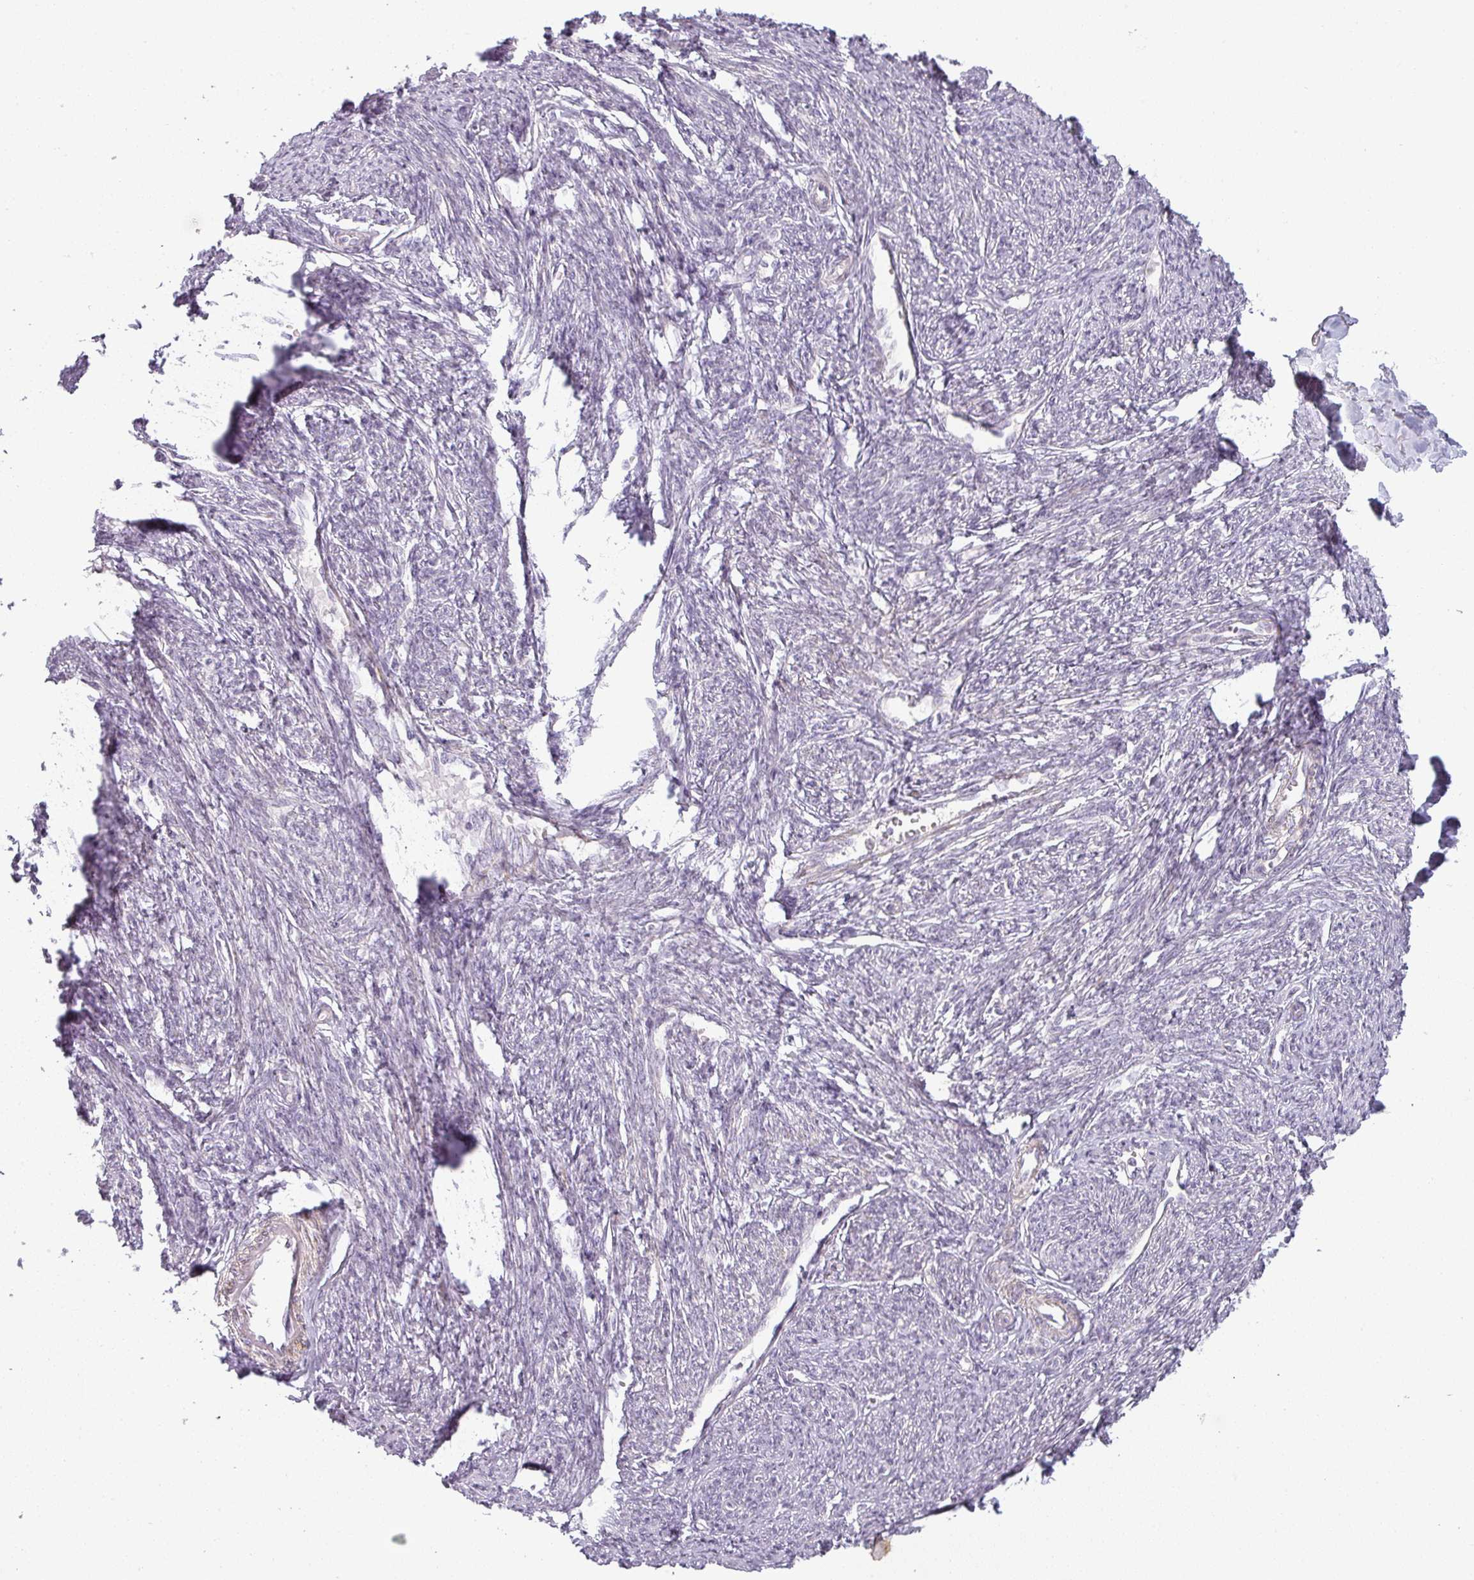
{"staining": {"intensity": "strong", "quantity": "25%-75%", "location": "cytoplasmic/membranous"}, "tissue": "smooth muscle", "cell_type": "Smooth muscle cells", "image_type": "normal", "snomed": [{"axis": "morphology", "description": "Normal tissue, NOS"}, {"axis": "topography", "description": "Smooth muscle"}, {"axis": "topography", "description": "Fallopian tube"}], "caption": "Approximately 25%-75% of smooth muscle cells in normal human smooth muscle exhibit strong cytoplasmic/membranous protein staining as visualized by brown immunohistochemical staining.", "gene": "CCDC144A", "patient": {"sex": "female", "age": 59}}